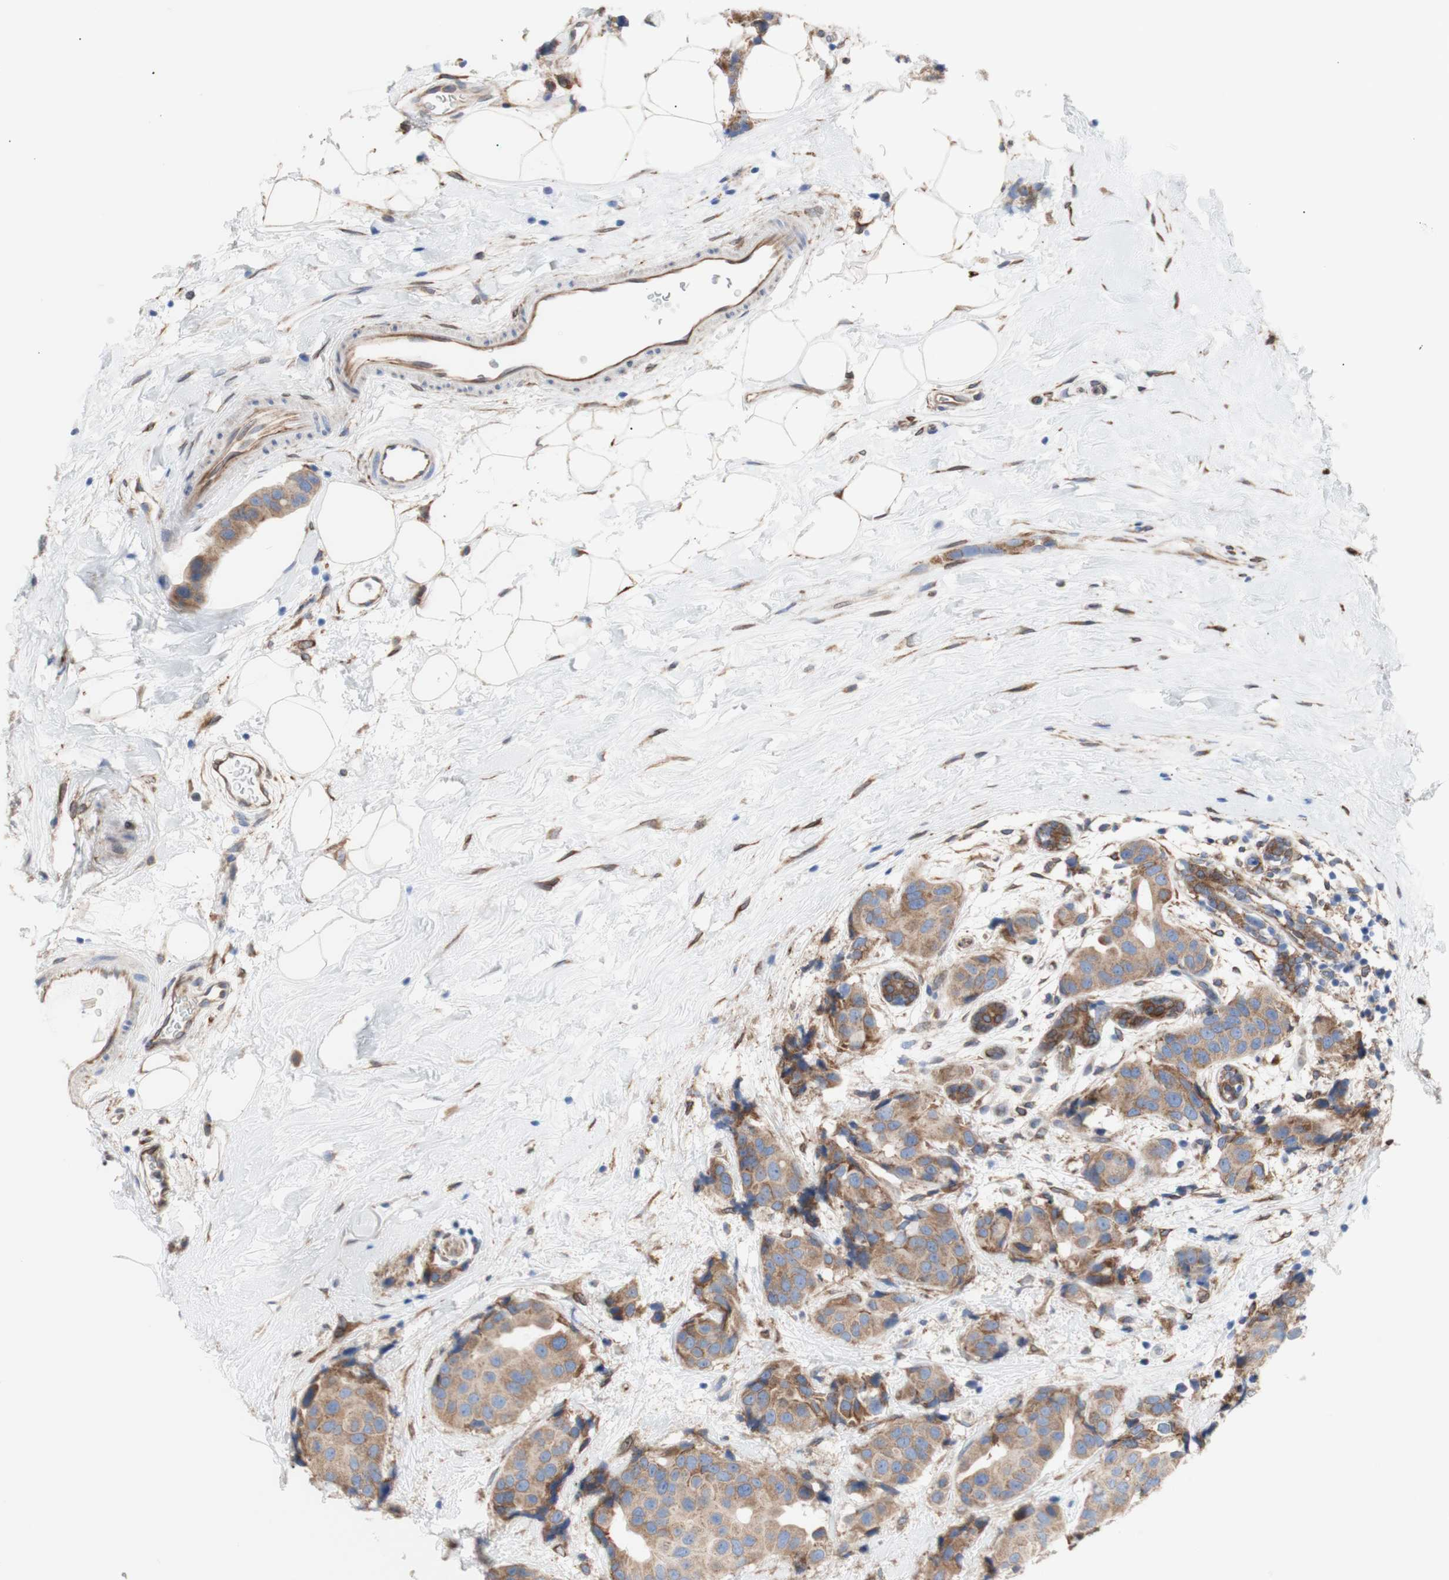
{"staining": {"intensity": "moderate", "quantity": ">75%", "location": "cytoplasmic/membranous"}, "tissue": "breast cancer", "cell_type": "Tumor cells", "image_type": "cancer", "snomed": [{"axis": "morphology", "description": "Normal tissue, NOS"}, {"axis": "morphology", "description": "Duct carcinoma"}, {"axis": "topography", "description": "Breast"}], "caption": "A brown stain shows moderate cytoplasmic/membranous expression of a protein in human breast invasive ductal carcinoma tumor cells. (DAB = brown stain, brightfield microscopy at high magnification).", "gene": "ERLIN1", "patient": {"sex": "female", "age": 39}}